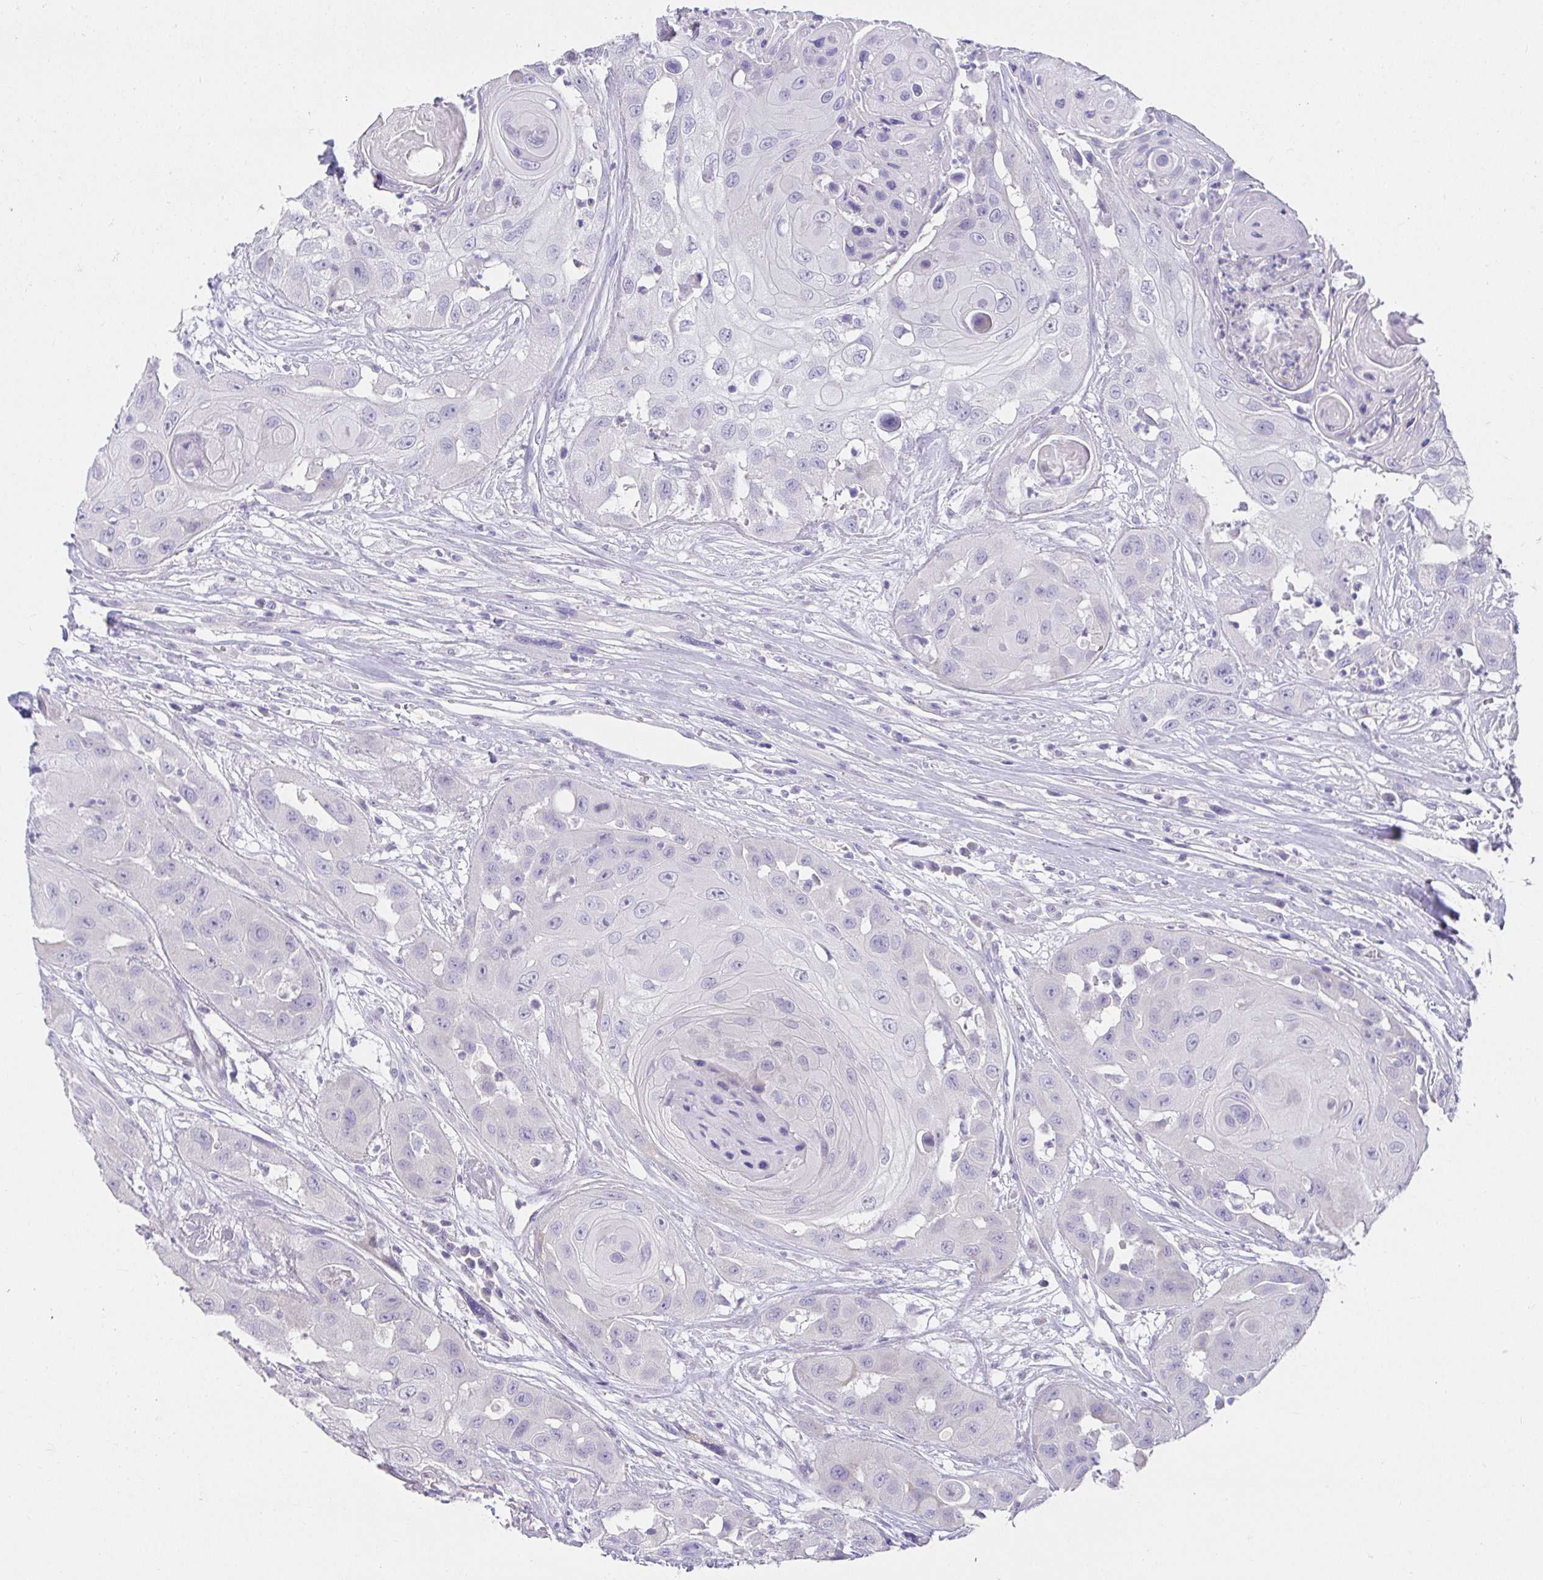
{"staining": {"intensity": "negative", "quantity": "none", "location": "none"}, "tissue": "head and neck cancer", "cell_type": "Tumor cells", "image_type": "cancer", "snomed": [{"axis": "morphology", "description": "Squamous cell carcinoma, NOS"}, {"axis": "topography", "description": "Head-Neck"}], "caption": "Tumor cells are negative for brown protein staining in squamous cell carcinoma (head and neck).", "gene": "VGLL1", "patient": {"sex": "male", "age": 83}}